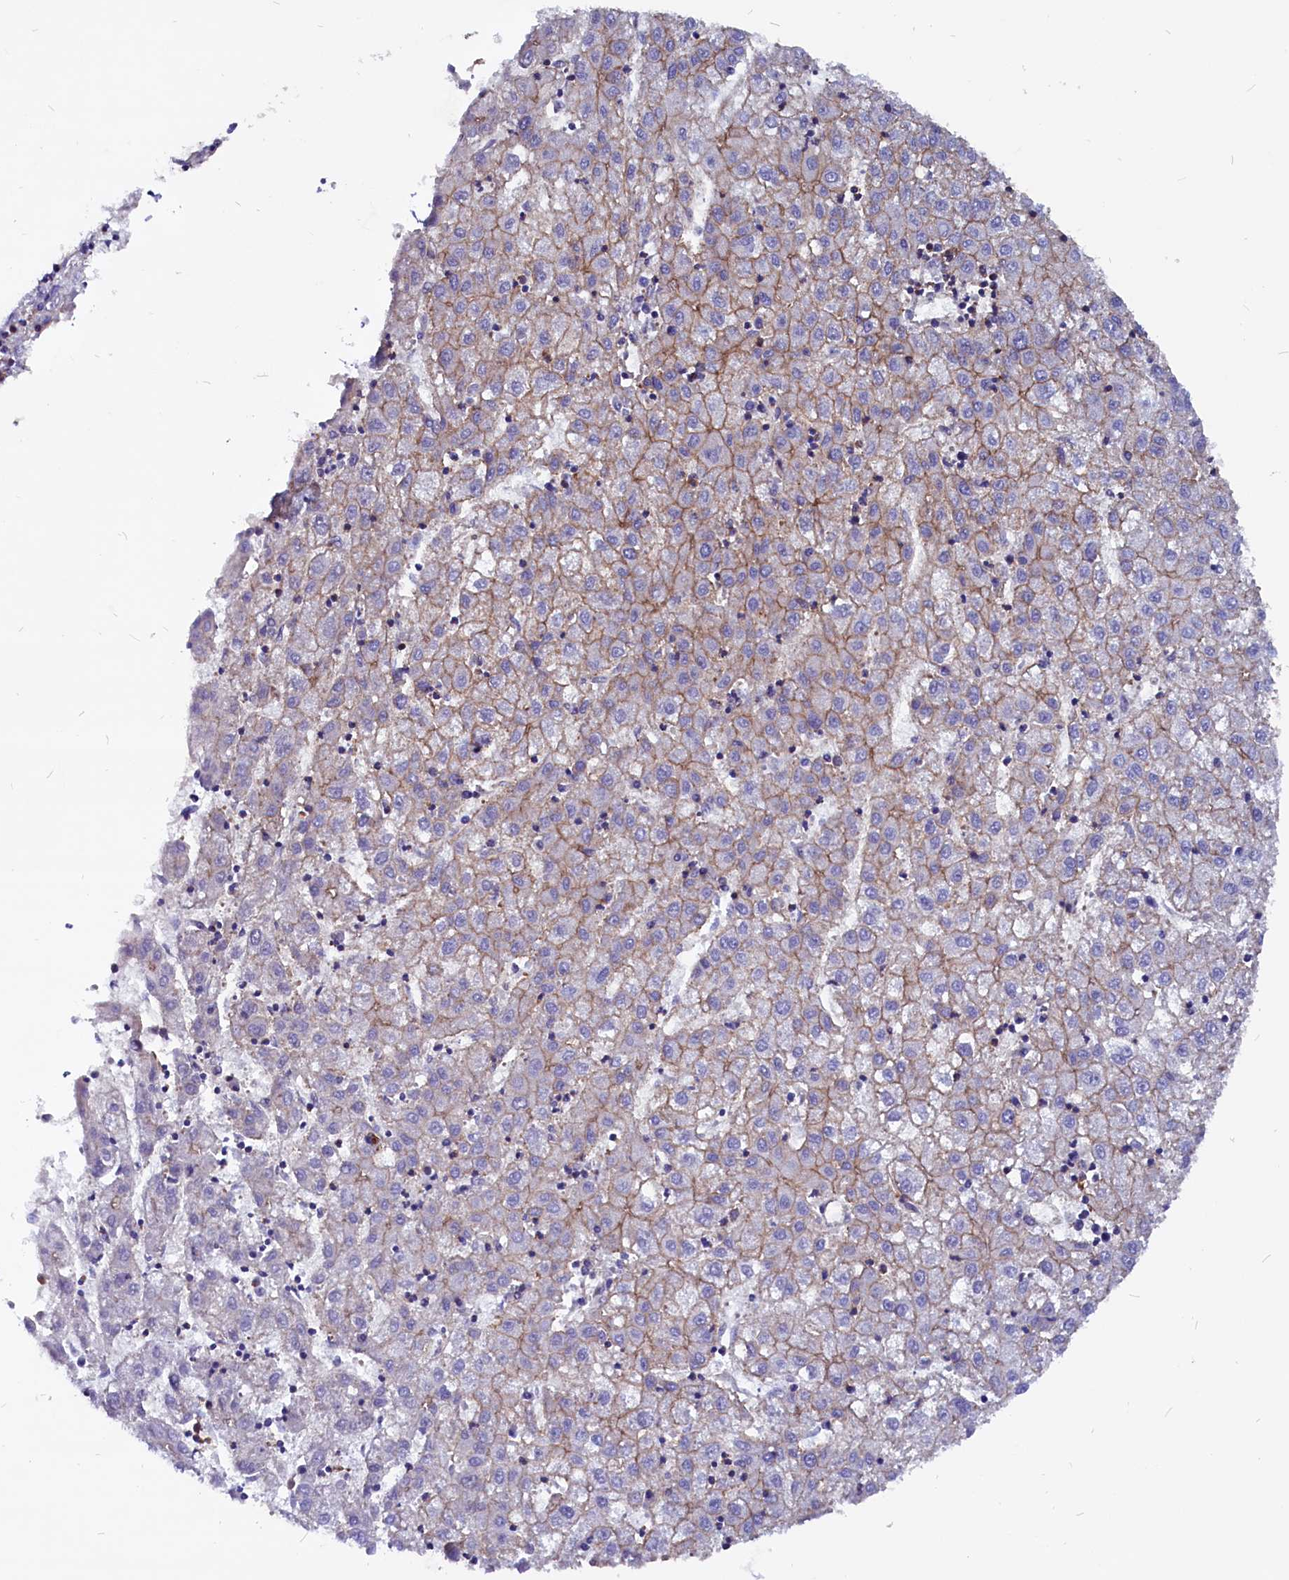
{"staining": {"intensity": "weak", "quantity": "25%-75%", "location": "cytoplasmic/membranous"}, "tissue": "liver cancer", "cell_type": "Tumor cells", "image_type": "cancer", "snomed": [{"axis": "morphology", "description": "Carcinoma, Hepatocellular, NOS"}, {"axis": "topography", "description": "Liver"}], "caption": "Tumor cells reveal low levels of weak cytoplasmic/membranous expression in approximately 25%-75% of cells in human liver cancer (hepatocellular carcinoma). (Brightfield microscopy of DAB IHC at high magnification).", "gene": "ZNF749", "patient": {"sex": "male", "age": 72}}